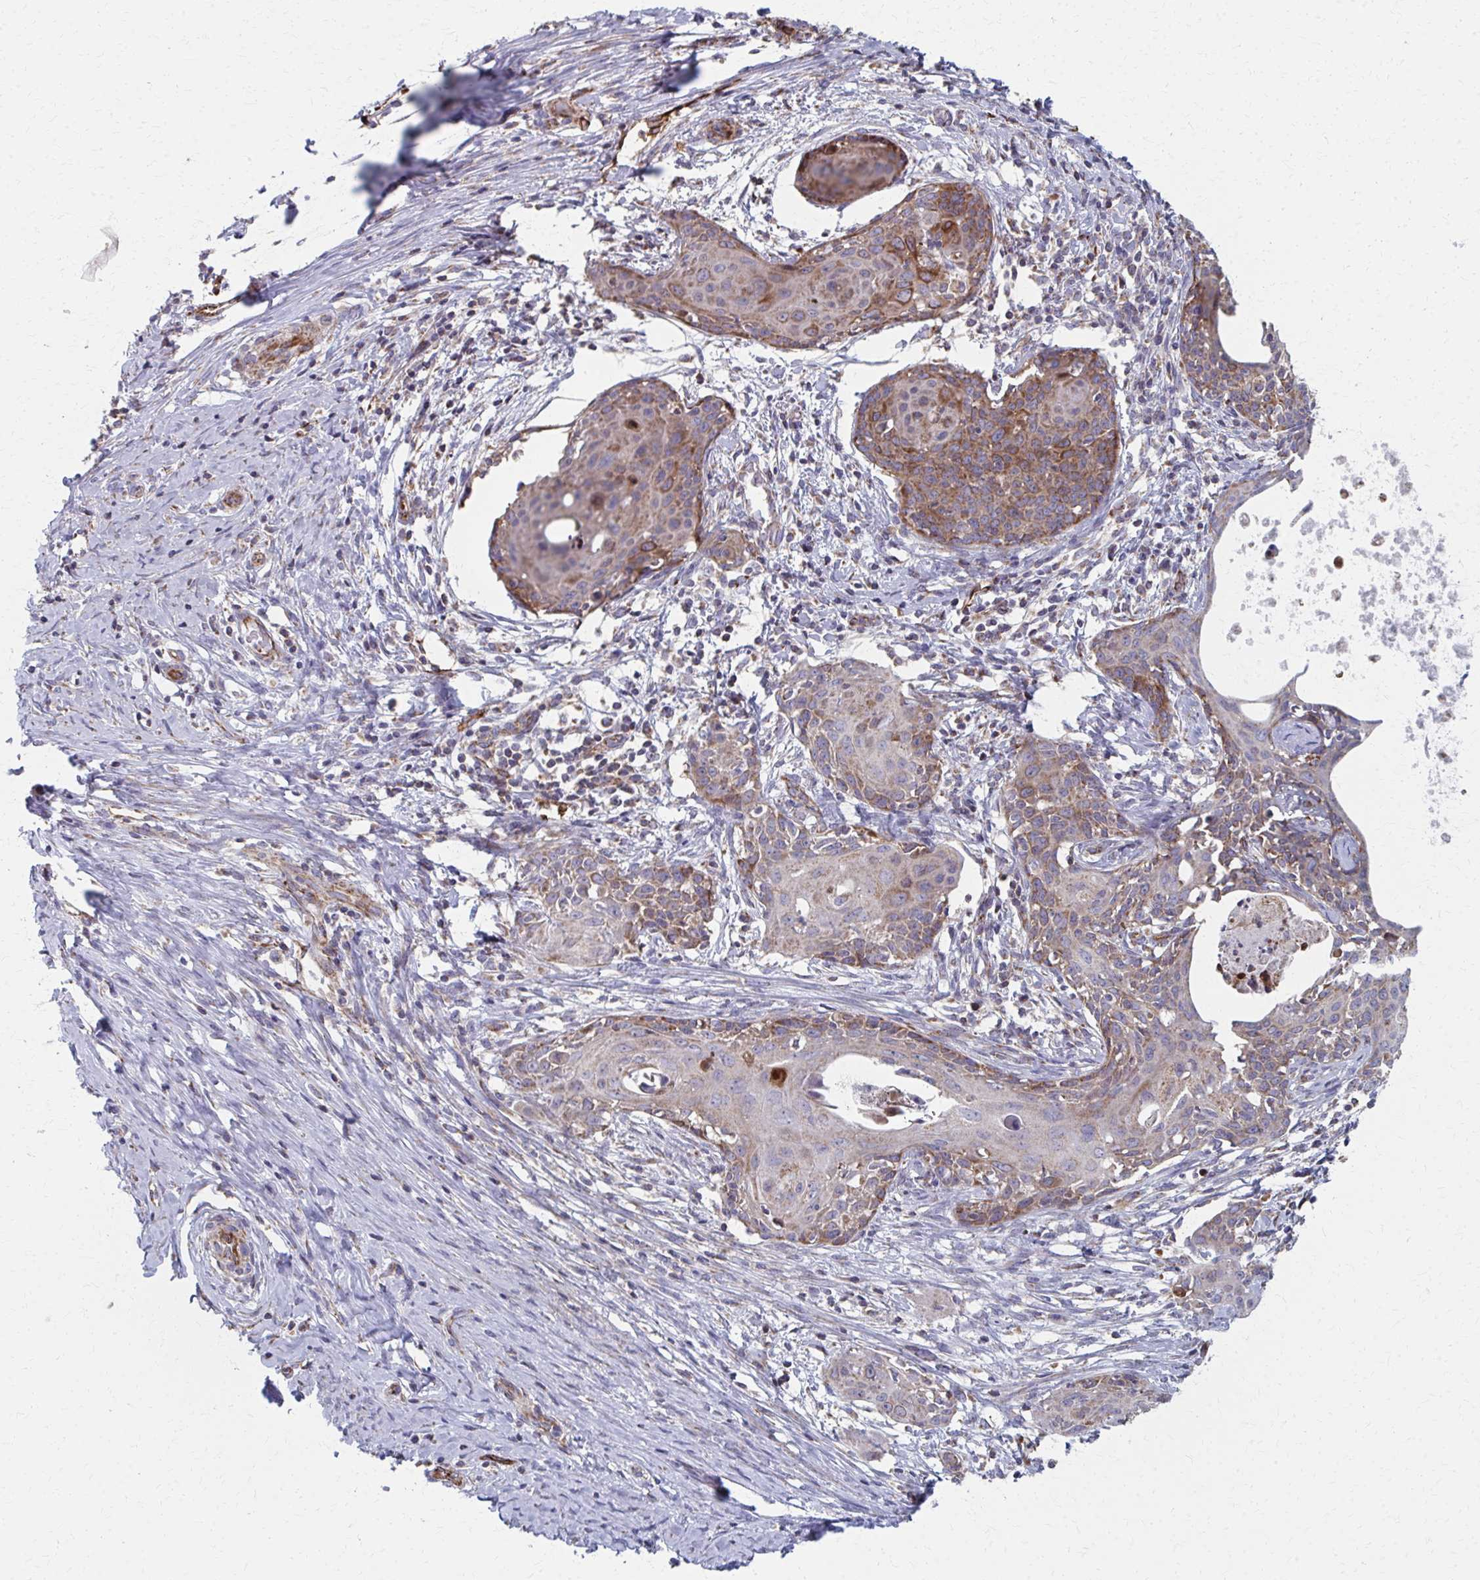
{"staining": {"intensity": "moderate", "quantity": "<25%", "location": "cytoplasmic/membranous"}, "tissue": "cervical cancer", "cell_type": "Tumor cells", "image_type": "cancer", "snomed": [{"axis": "morphology", "description": "Squamous cell carcinoma, NOS"}, {"axis": "morphology", "description": "Adenocarcinoma, NOS"}, {"axis": "topography", "description": "Cervix"}], "caption": "Protein expression analysis of cervical adenocarcinoma displays moderate cytoplasmic/membranous staining in approximately <25% of tumor cells.", "gene": "FAHD1", "patient": {"sex": "female", "age": 52}}